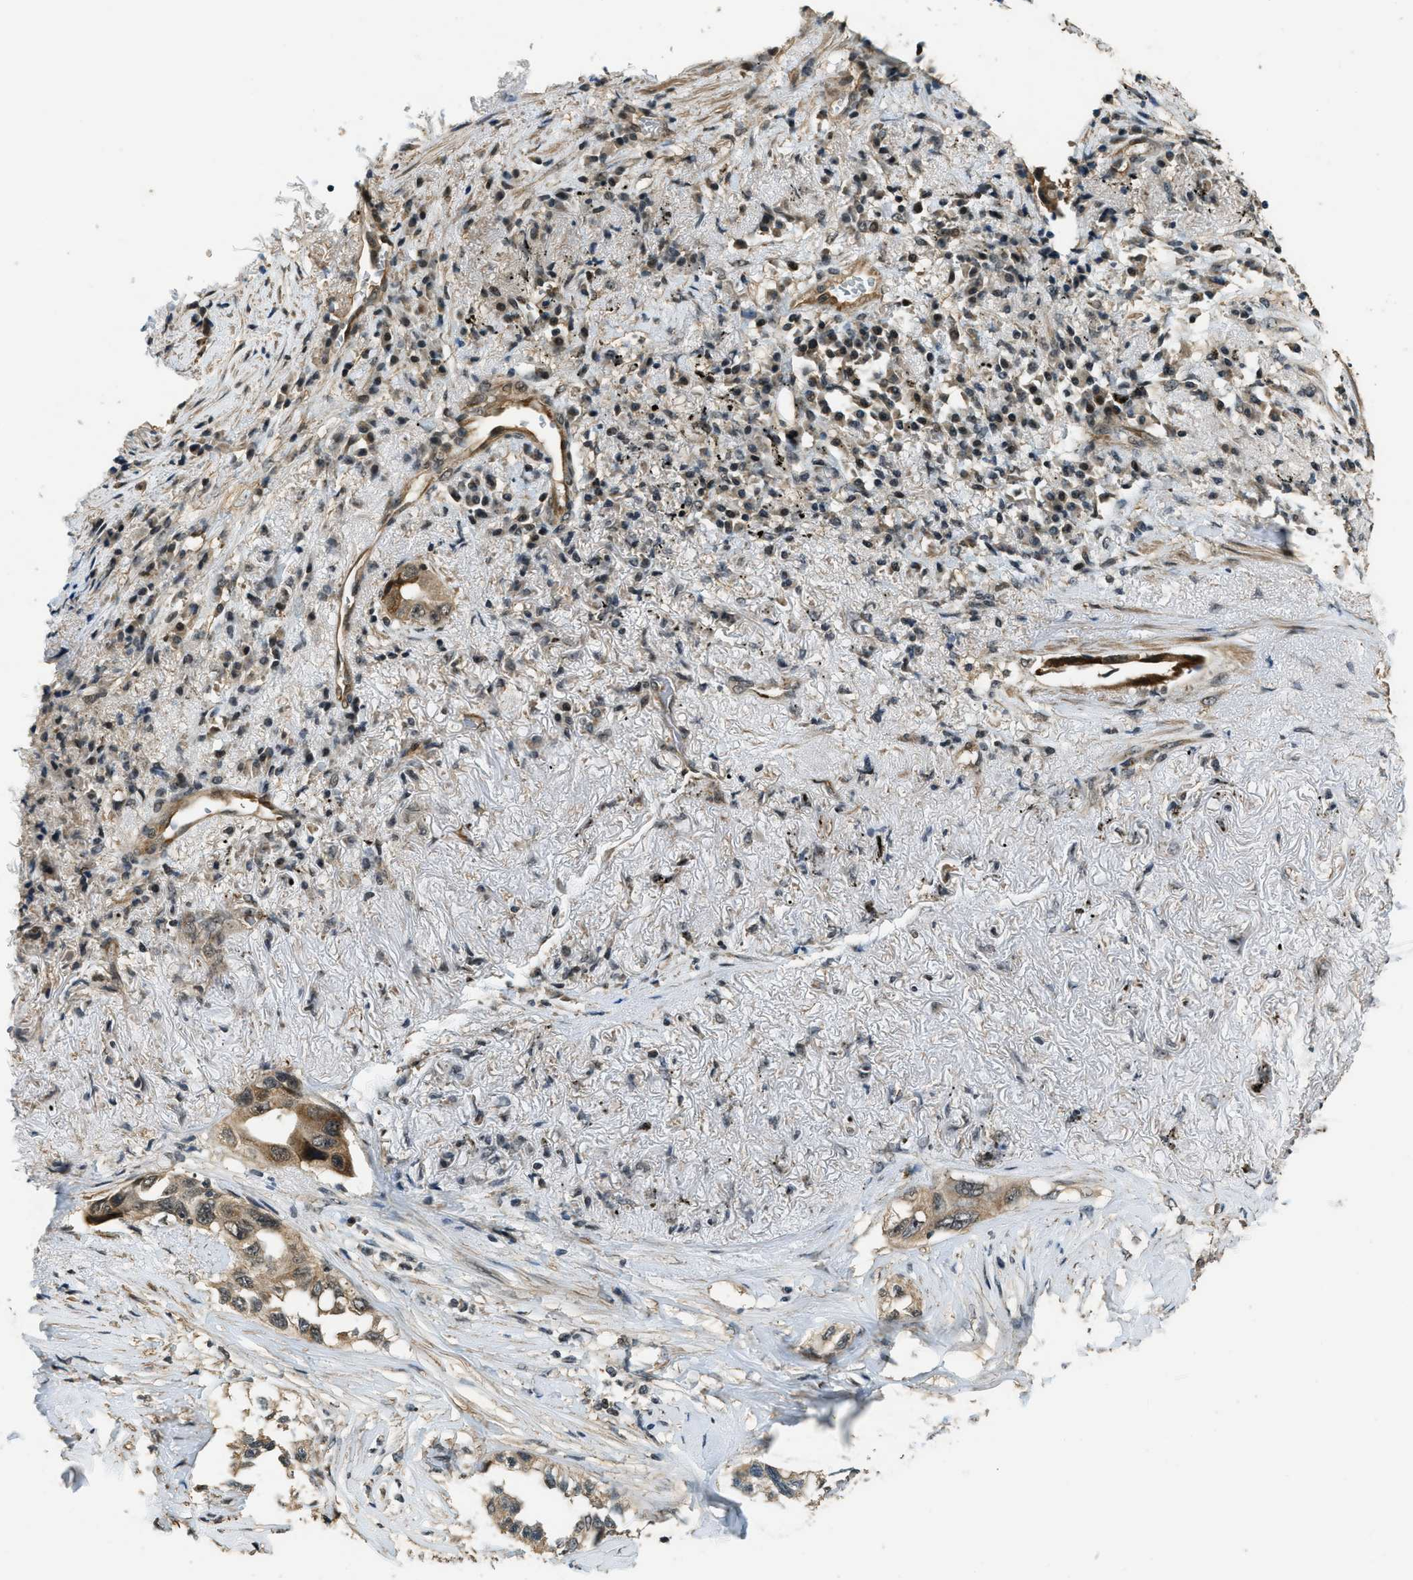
{"staining": {"intensity": "moderate", "quantity": ">75%", "location": "cytoplasmic/membranous"}, "tissue": "lung cancer", "cell_type": "Tumor cells", "image_type": "cancer", "snomed": [{"axis": "morphology", "description": "Adenocarcinoma, NOS"}, {"axis": "topography", "description": "Lung"}], "caption": "Protein staining reveals moderate cytoplasmic/membranous expression in approximately >75% of tumor cells in lung cancer (adenocarcinoma). The protein is shown in brown color, while the nuclei are stained blue.", "gene": "MED21", "patient": {"sex": "female", "age": 51}}